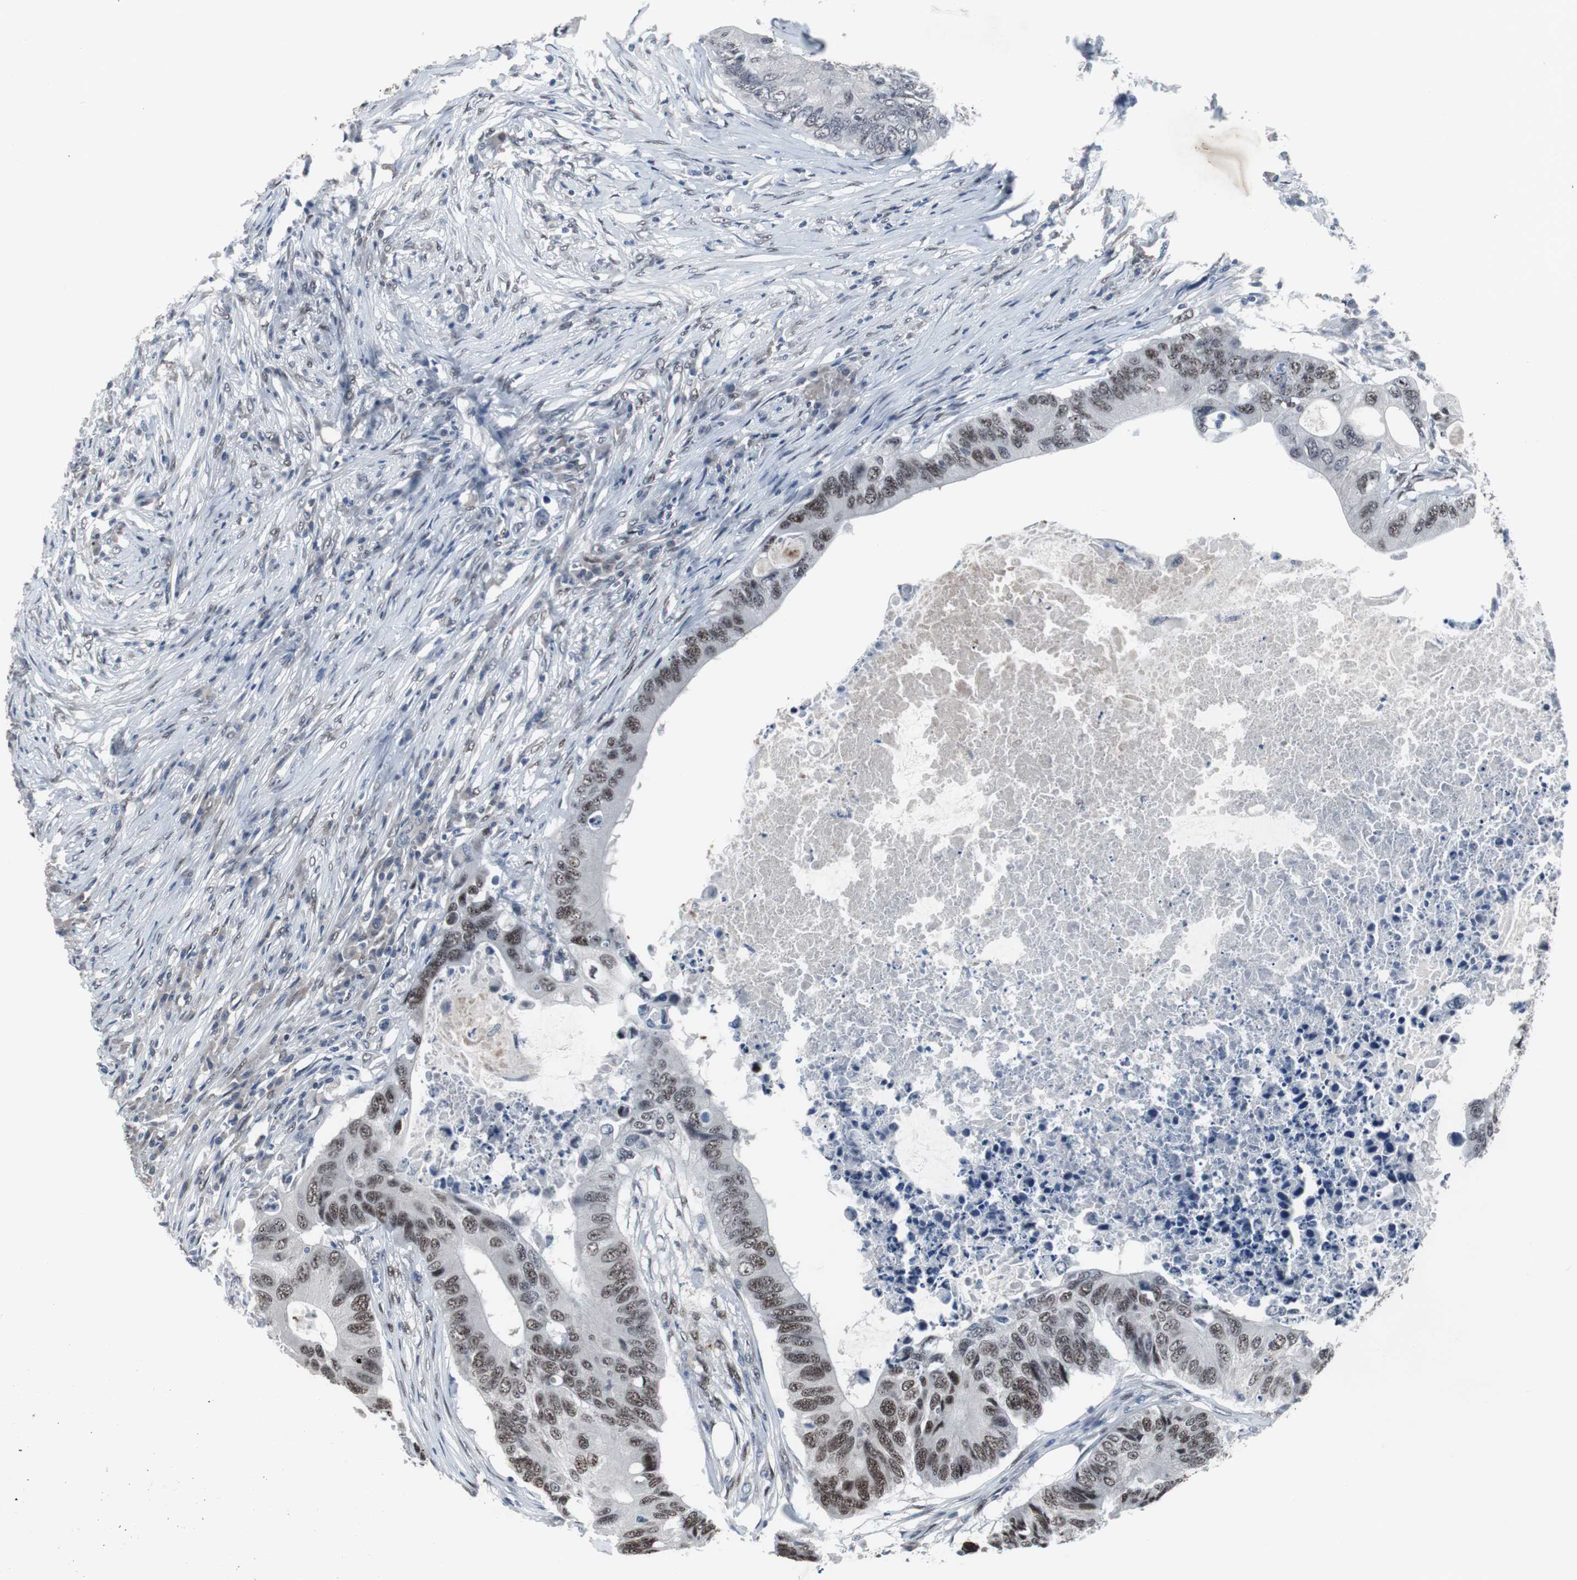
{"staining": {"intensity": "moderate", "quantity": ">75%", "location": "nuclear"}, "tissue": "colorectal cancer", "cell_type": "Tumor cells", "image_type": "cancer", "snomed": [{"axis": "morphology", "description": "Adenocarcinoma, NOS"}, {"axis": "topography", "description": "Colon"}], "caption": "Immunohistochemical staining of human adenocarcinoma (colorectal) displays medium levels of moderate nuclear positivity in approximately >75% of tumor cells. (Brightfield microscopy of DAB IHC at high magnification).", "gene": "FOXP4", "patient": {"sex": "male", "age": 71}}